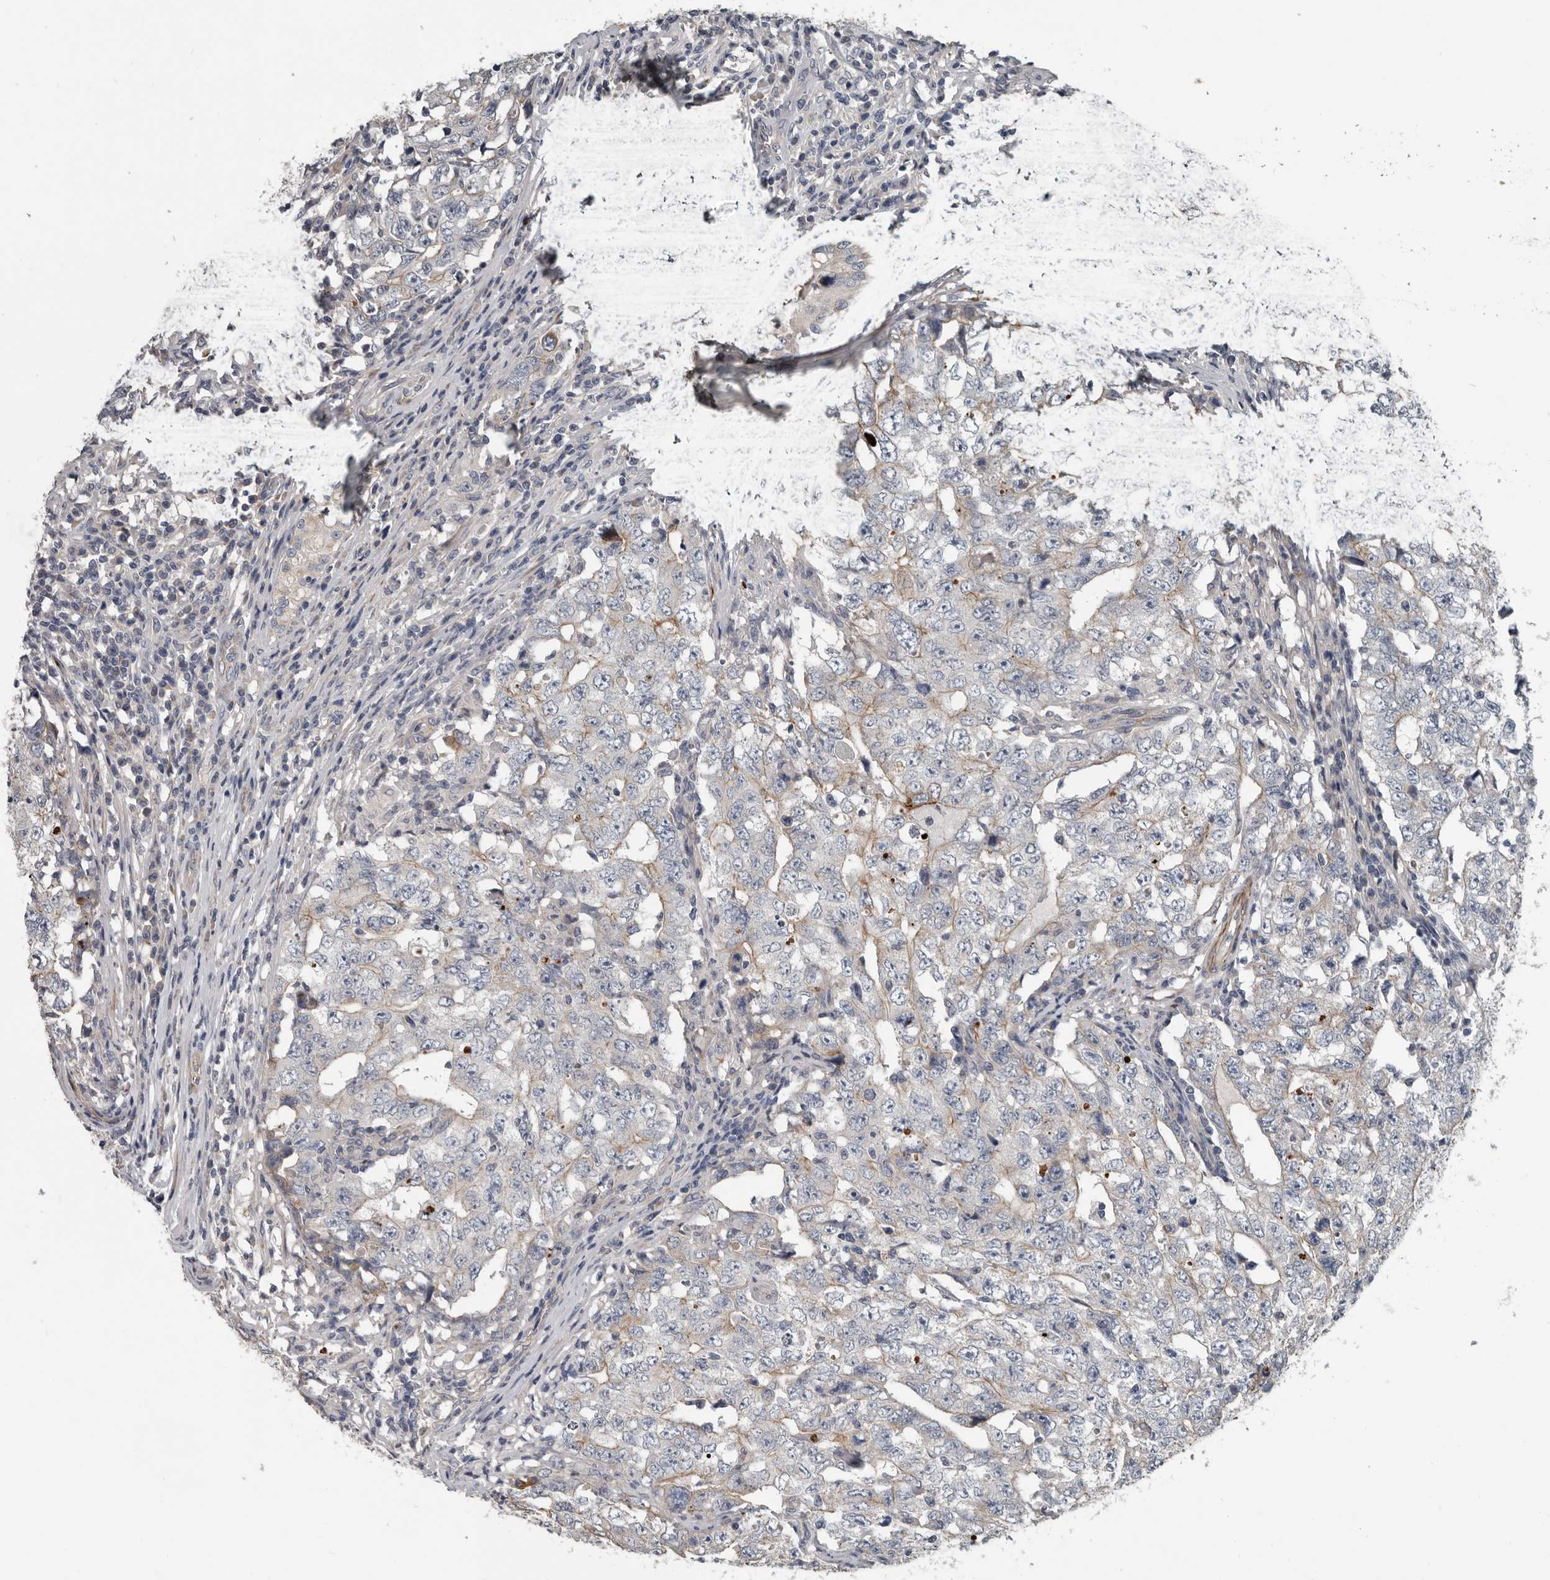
{"staining": {"intensity": "weak", "quantity": "<25%", "location": "cytoplasmic/membranous"}, "tissue": "testis cancer", "cell_type": "Tumor cells", "image_type": "cancer", "snomed": [{"axis": "morphology", "description": "Carcinoma, Embryonal, NOS"}, {"axis": "topography", "description": "Testis"}], "caption": "Immunohistochemical staining of human testis cancer (embryonal carcinoma) reveals no significant staining in tumor cells.", "gene": "DPY19L4", "patient": {"sex": "male", "age": 26}}